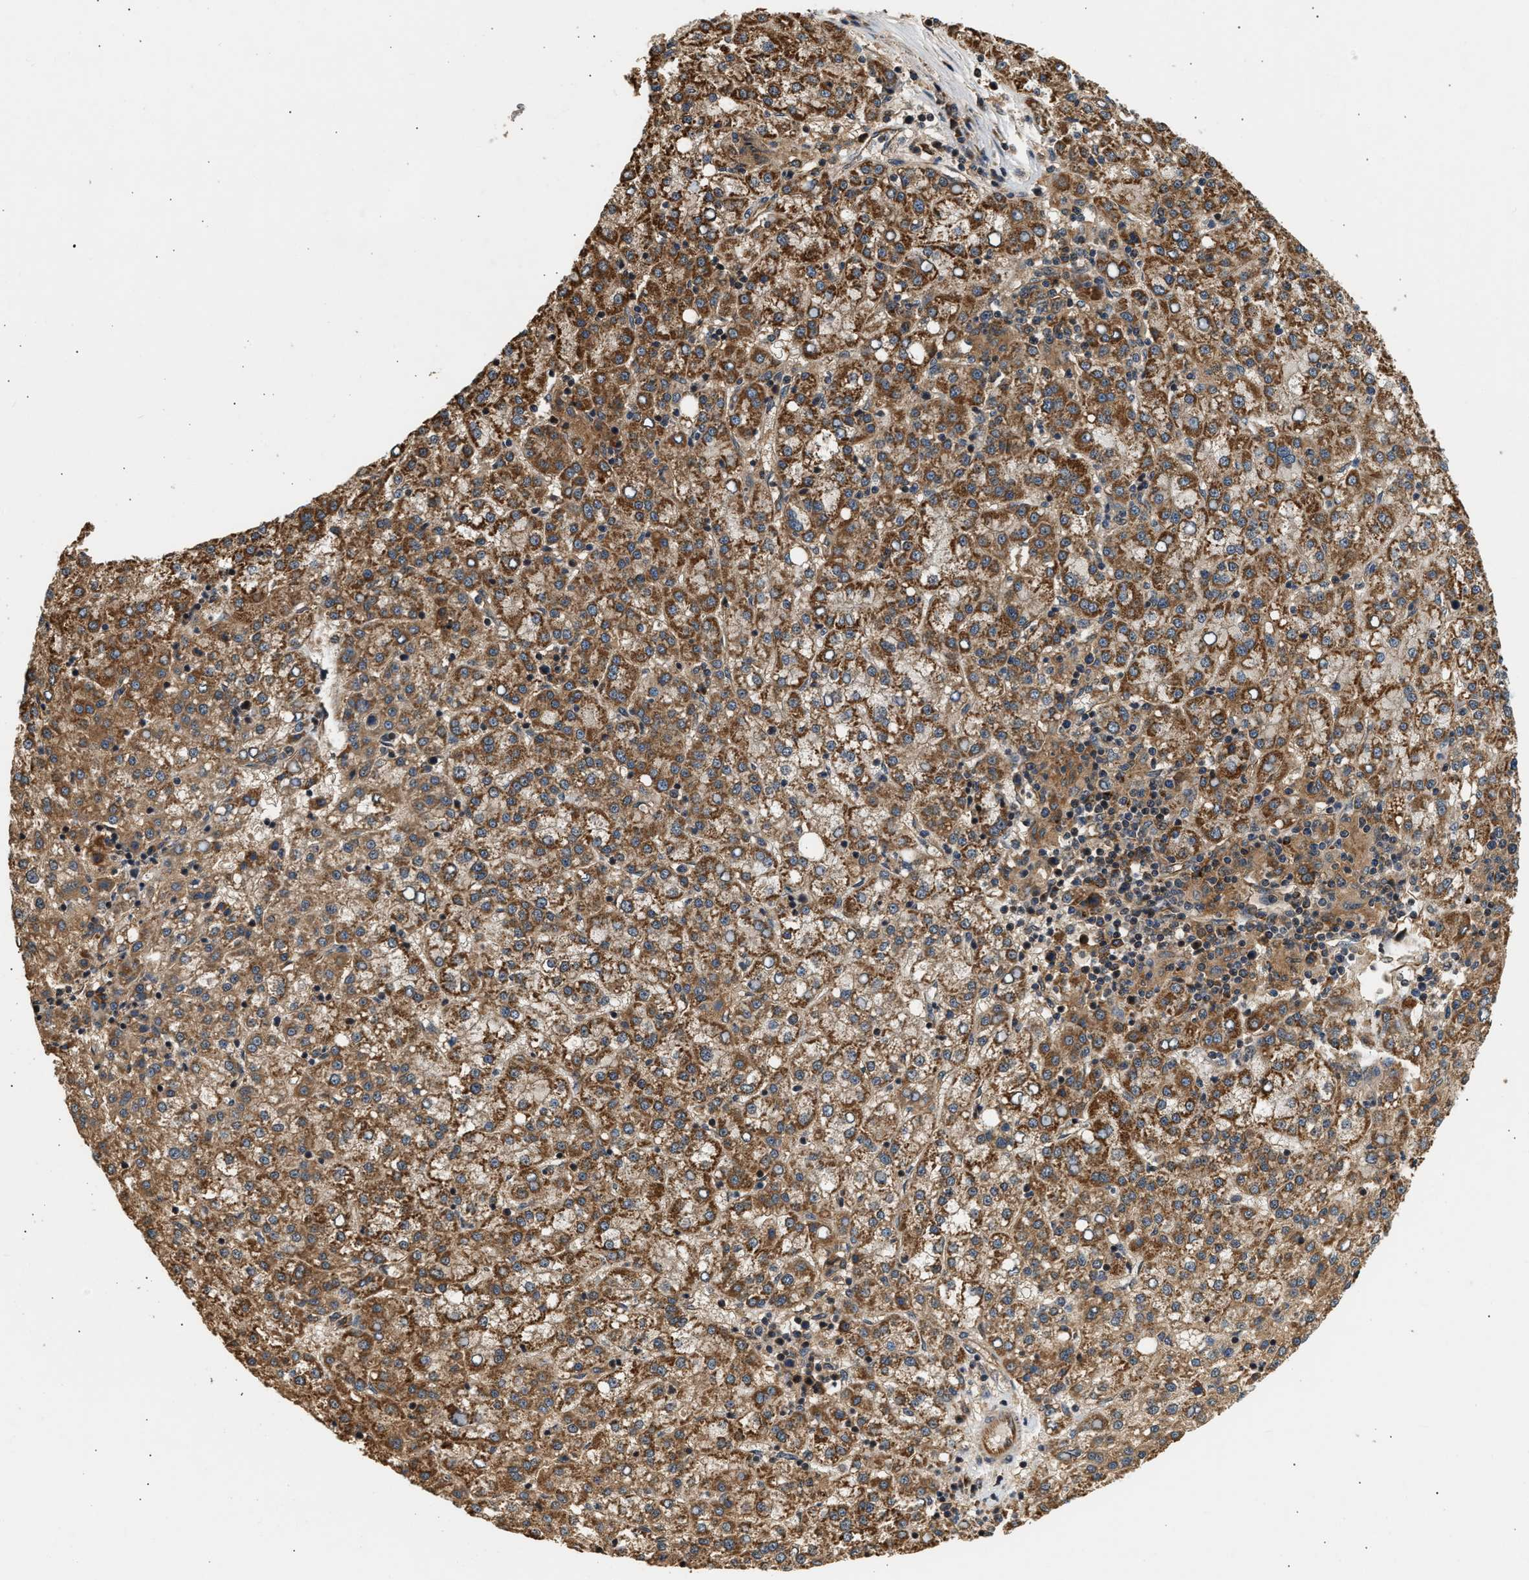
{"staining": {"intensity": "strong", "quantity": ">75%", "location": "cytoplasmic/membranous"}, "tissue": "liver cancer", "cell_type": "Tumor cells", "image_type": "cancer", "snomed": [{"axis": "morphology", "description": "Carcinoma, Hepatocellular, NOS"}, {"axis": "topography", "description": "Liver"}], "caption": "Strong cytoplasmic/membranous staining for a protein is appreciated in approximately >75% of tumor cells of liver cancer (hepatocellular carcinoma) using immunohistochemistry (IHC).", "gene": "DUSP14", "patient": {"sex": "female", "age": 58}}